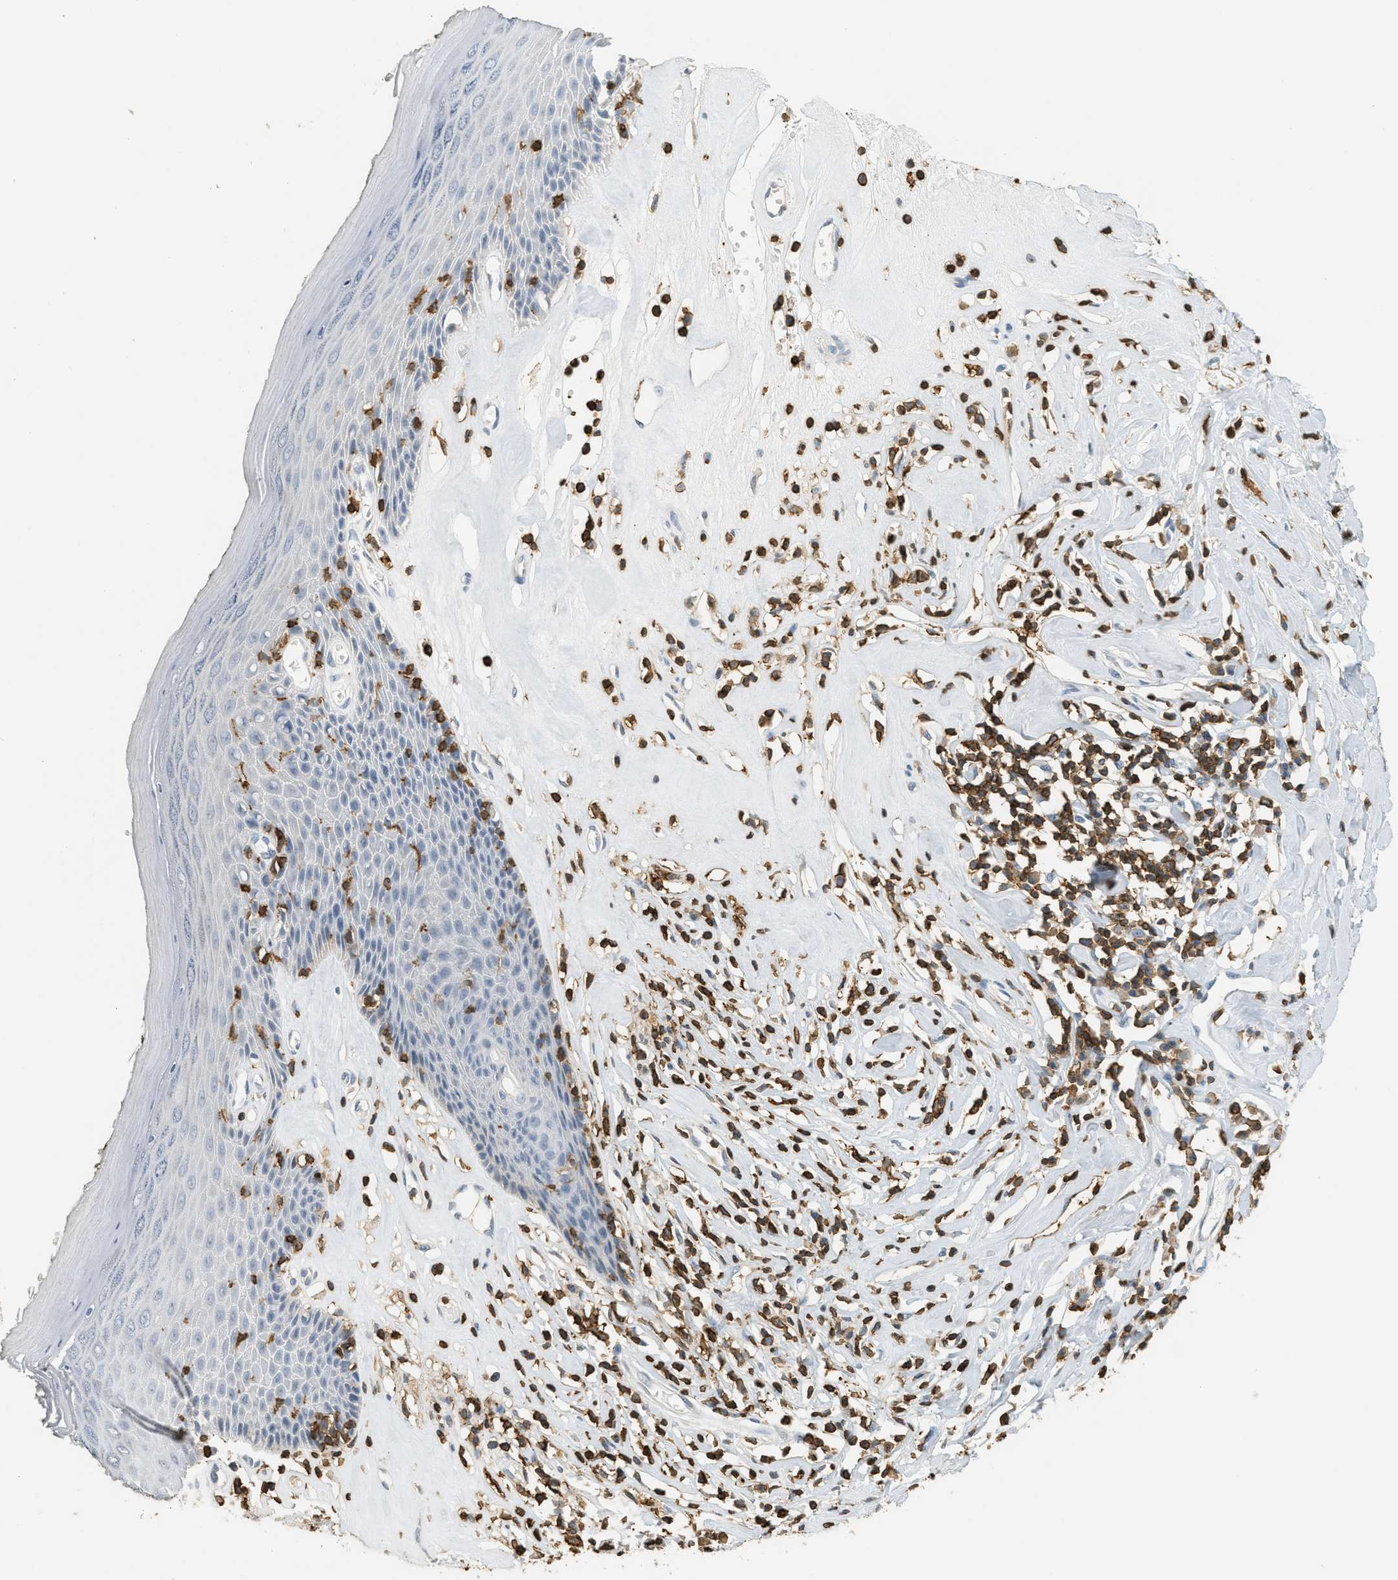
{"staining": {"intensity": "strong", "quantity": "<25%", "location": "cytoplasmic/membranous"}, "tissue": "skin", "cell_type": "Epidermal cells", "image_type": "normal", "snomed": [{"axis": "morphology", "description": "Normal tissue, NOS"}, {"axis": "morphology", "description": "Inflammation, NOS"}, {"axis": "topography", "description": "Vulva"}], "caption": "Strong cytoplasmic/membranous expression is appreciated in approximately <25% of epidermal cells in benign skin. Ihc stains the protein in brown and the nuclei are stained blue.", "gene": "LSP1", "patient": {"sex": "female", "age": 84}}